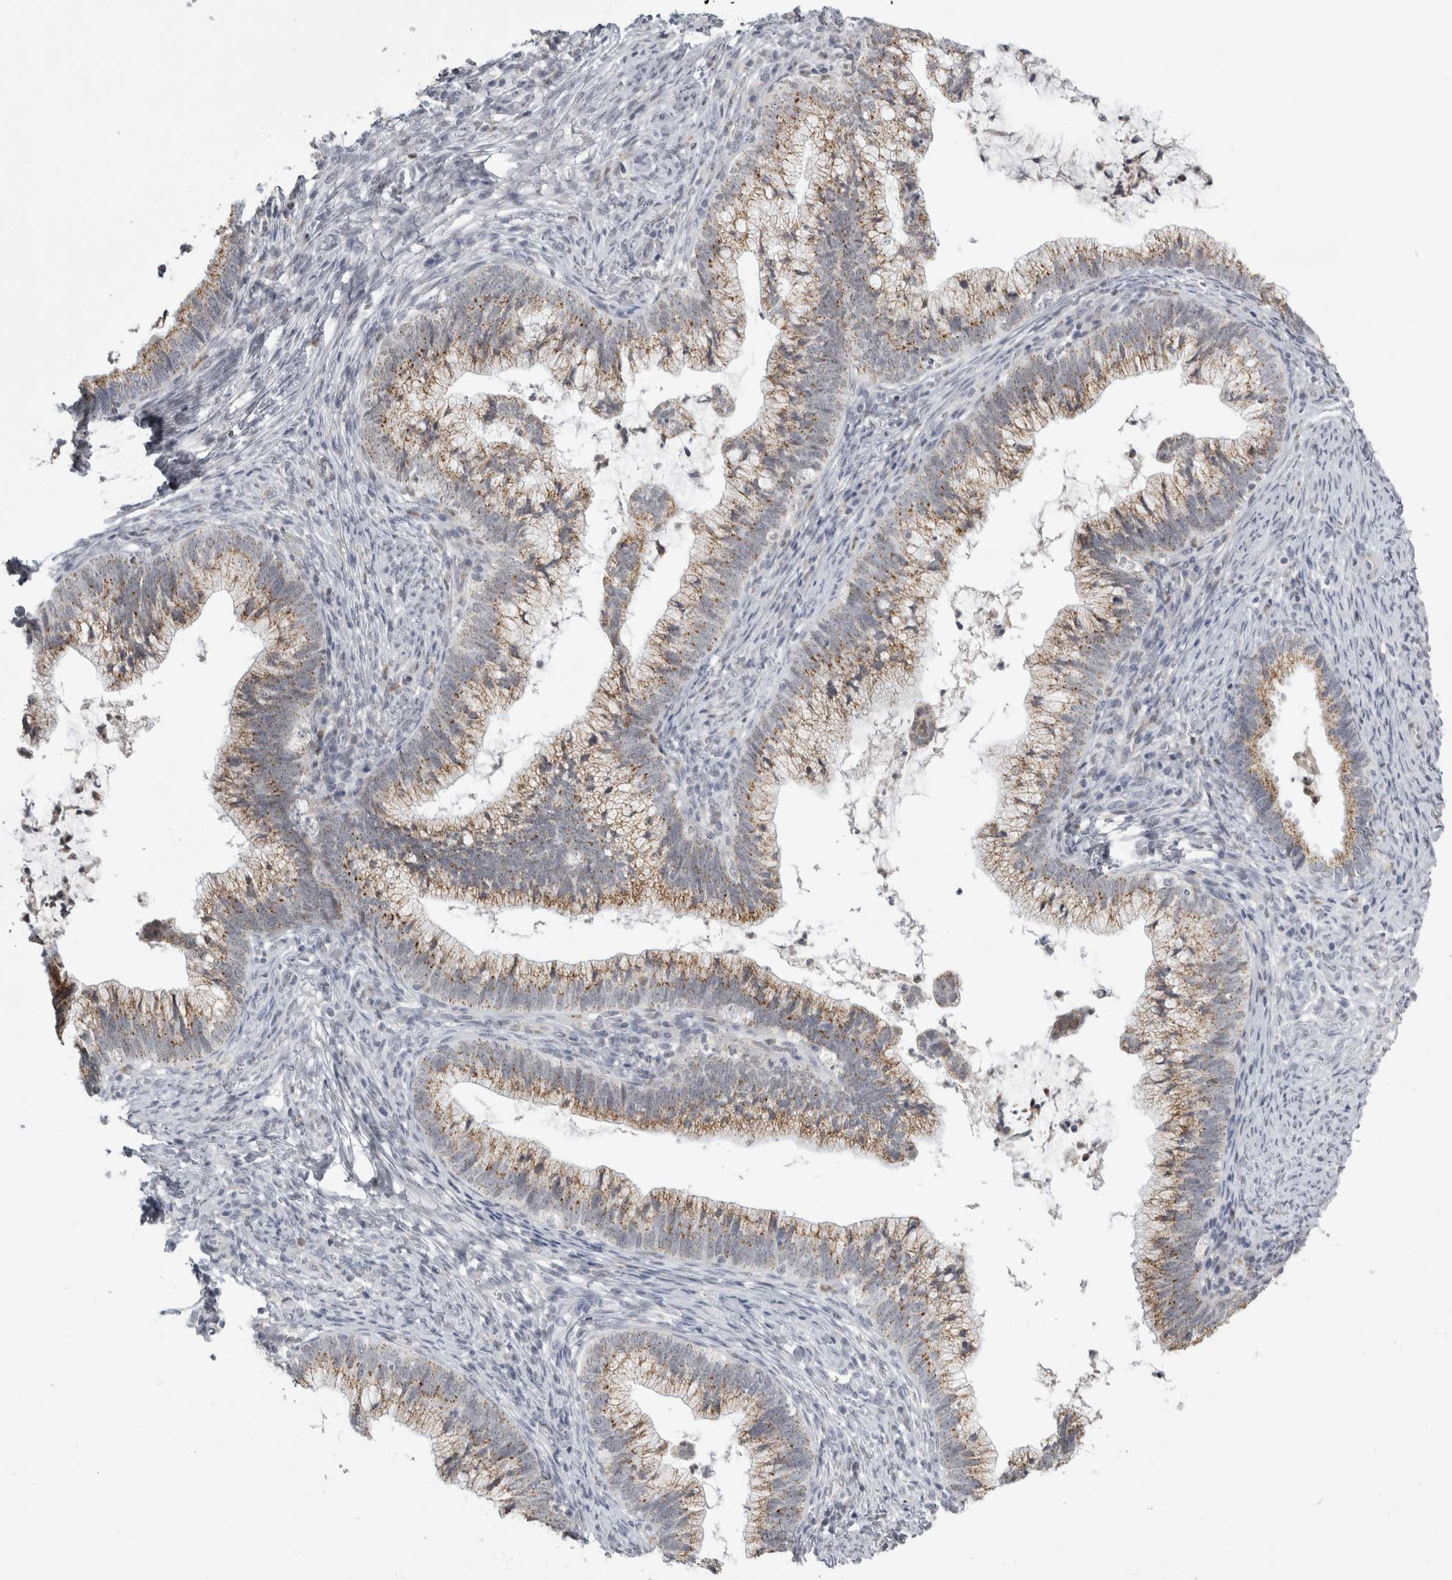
{"staining": {"intensity": "moderate", "quantity": ">75%", "location": "cytoplasmic/membranous"}, "tissue": "cervical cancer", "cell_type": "Tumor cells", "image_type": "cancer", "snomed": [{"axis": "morphology", "description": "Adenocarcinoma, NOS"}, {"axis": "topography", "description": "Cervix"}], "caption": "A photomicrograph showing moderate cytoplasmic/membranous staining in about >75% of tumor cells in adenocarcinoma (cervical), as visualized by brown immunohistochemical staining.", "gene": "PLIN1", "patient": {"sex": "female", "age": 36}}